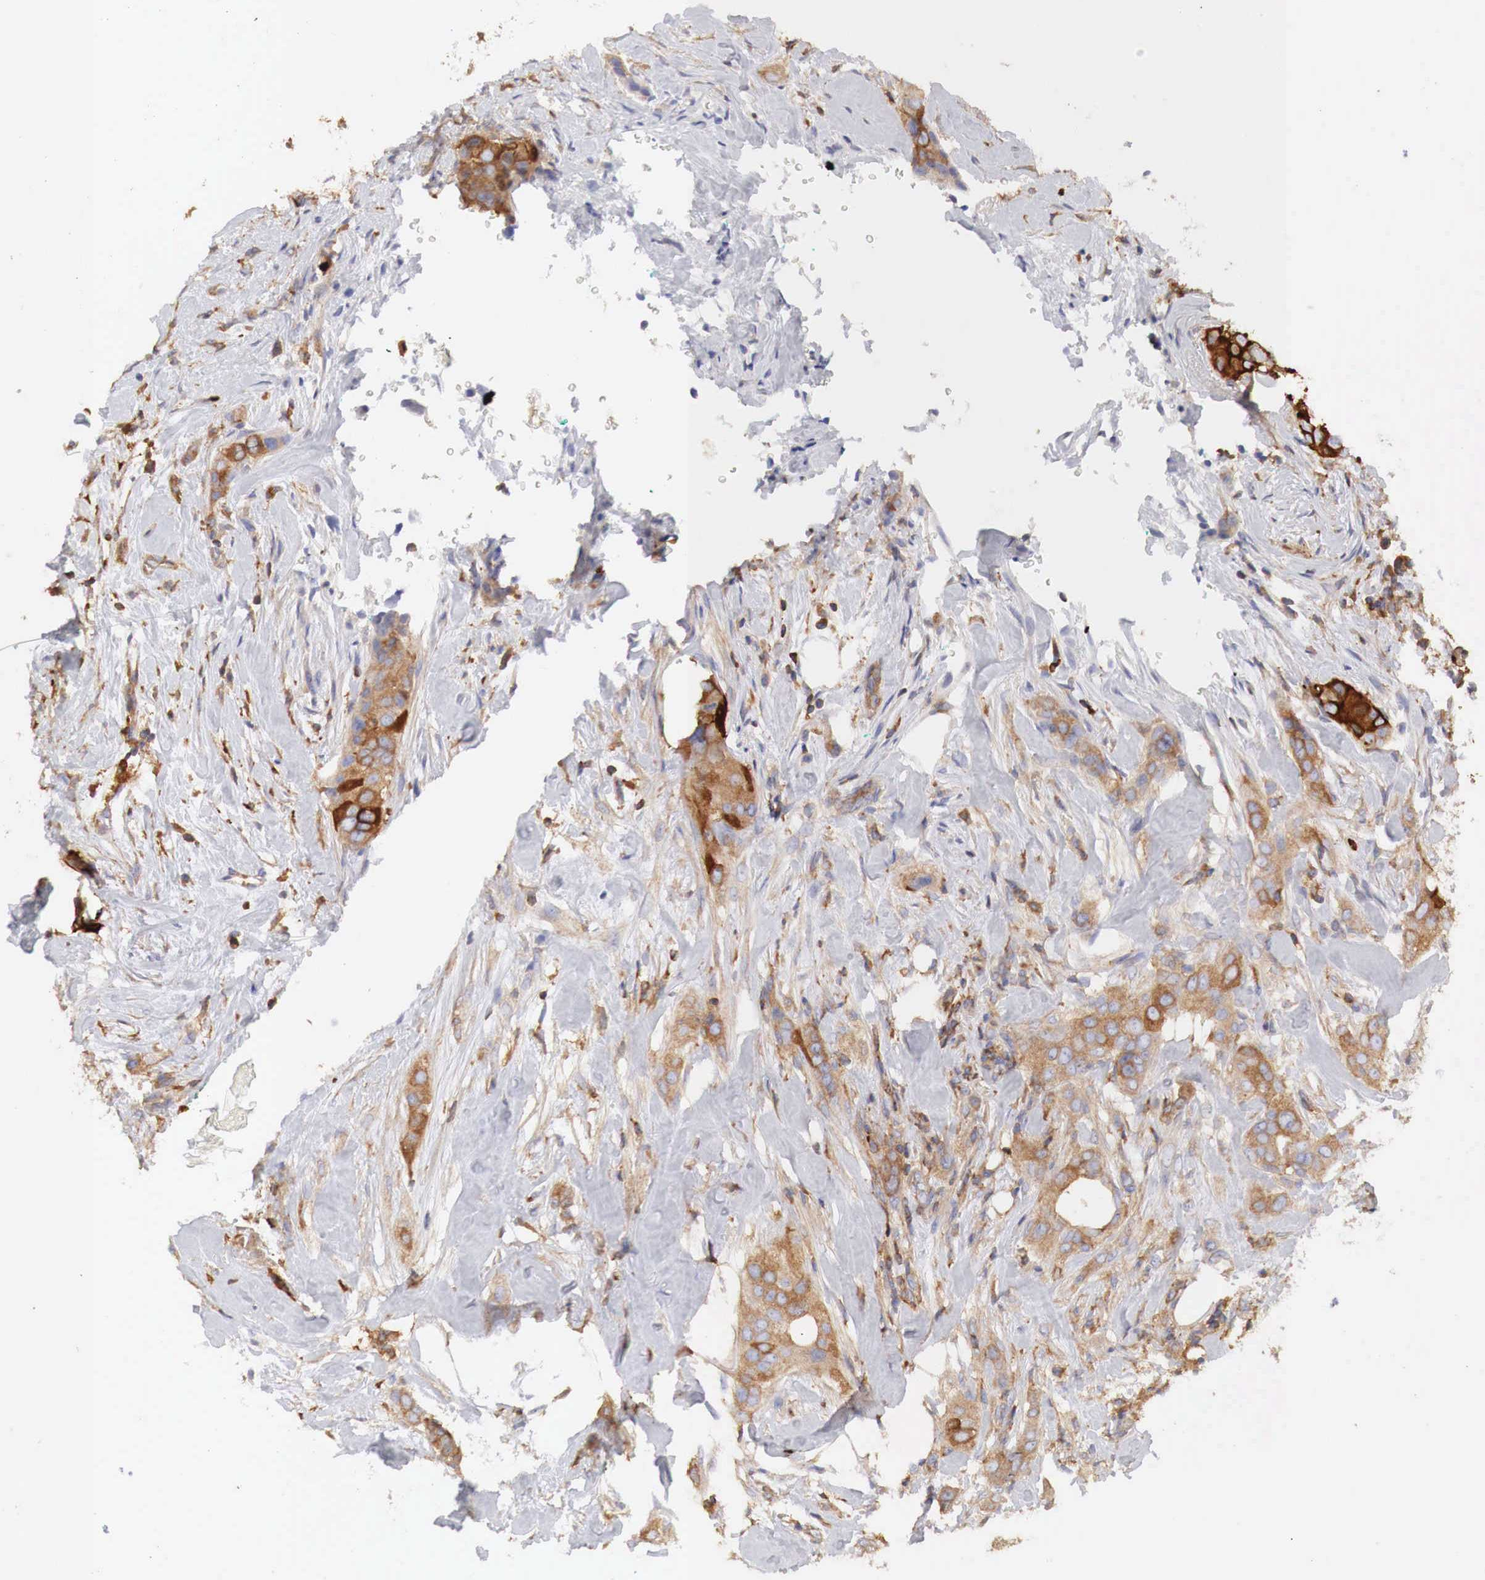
{"staining": {"intensity": "moderate", "quantity": "25%-75%", "location": "cytoplasmic/membranous"}, "tissue": "breast cancer", "cell_type": "Tumor cells", "image_type": "cancer", "snomed": [{"axis": "morphology", "description": "Duct carcinoma"}, {"axis": "topography", "description": "Breast"}], "caption": "Human breast cancer stained with a brown dye exhibits moderate cytoplasmic/membranous positive expression in approximately 25%-75% of tumor cells.", "gene": "G6PD", "patient": {"sex": "female", "age": 45}}